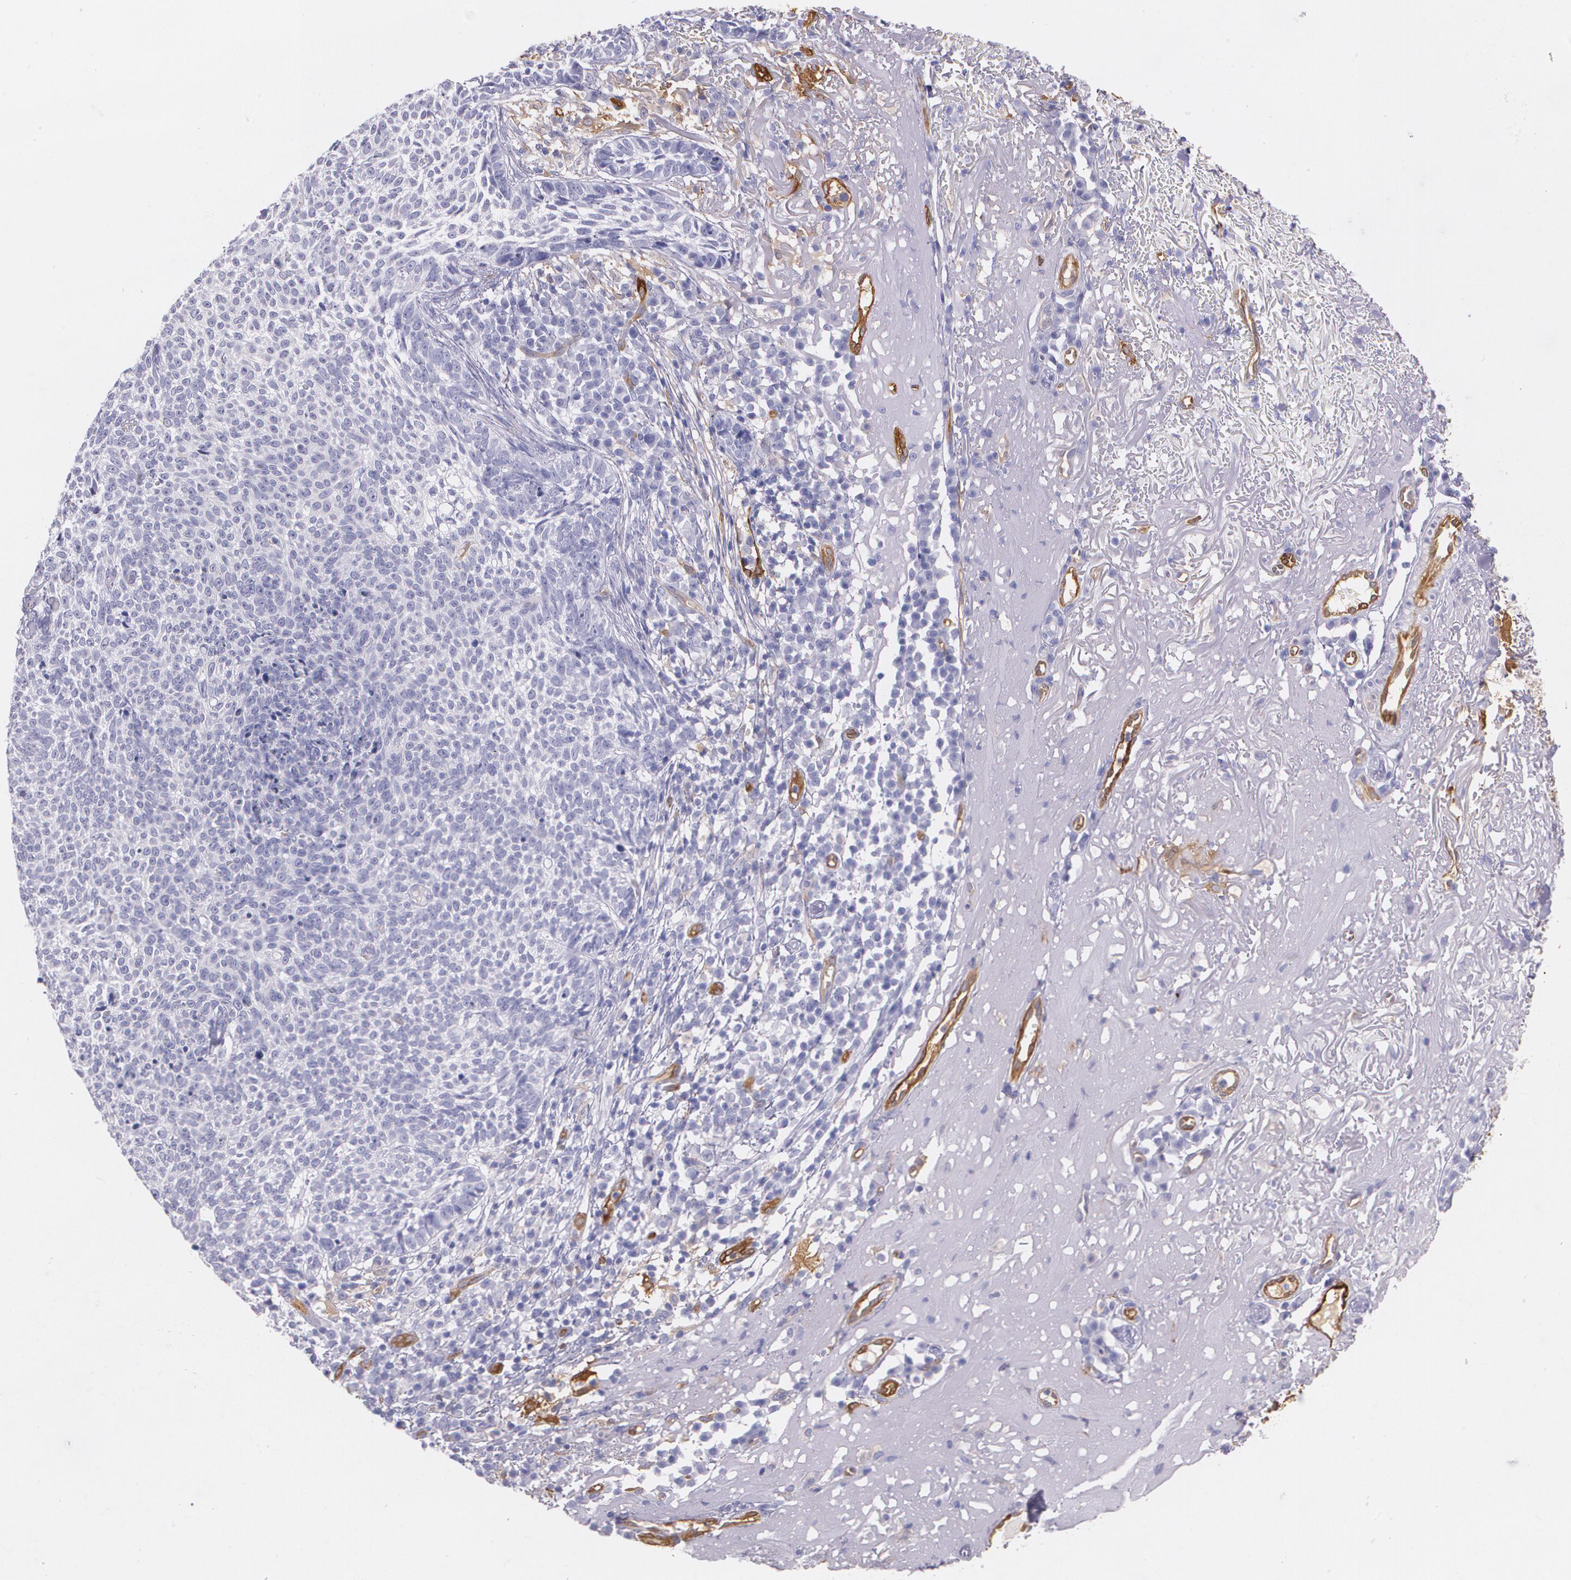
{"staining": {"intensity": "negative", "quantity": "none", "location": "none"}, "tissue": "skin cancer", "cell_type": "Tumor cells", "image_type": "cancer", "snomed": [{"axis": "morphology", "description": "Basal cell carcinoma"}, {"axis": "topography", "description": "Skin"}], "caption": "IHC of skin basal cell carcinoma exhibits no expression in tumor cells.", "gene": "MMP2", "patient": {"sex": "female", "age": 89}}